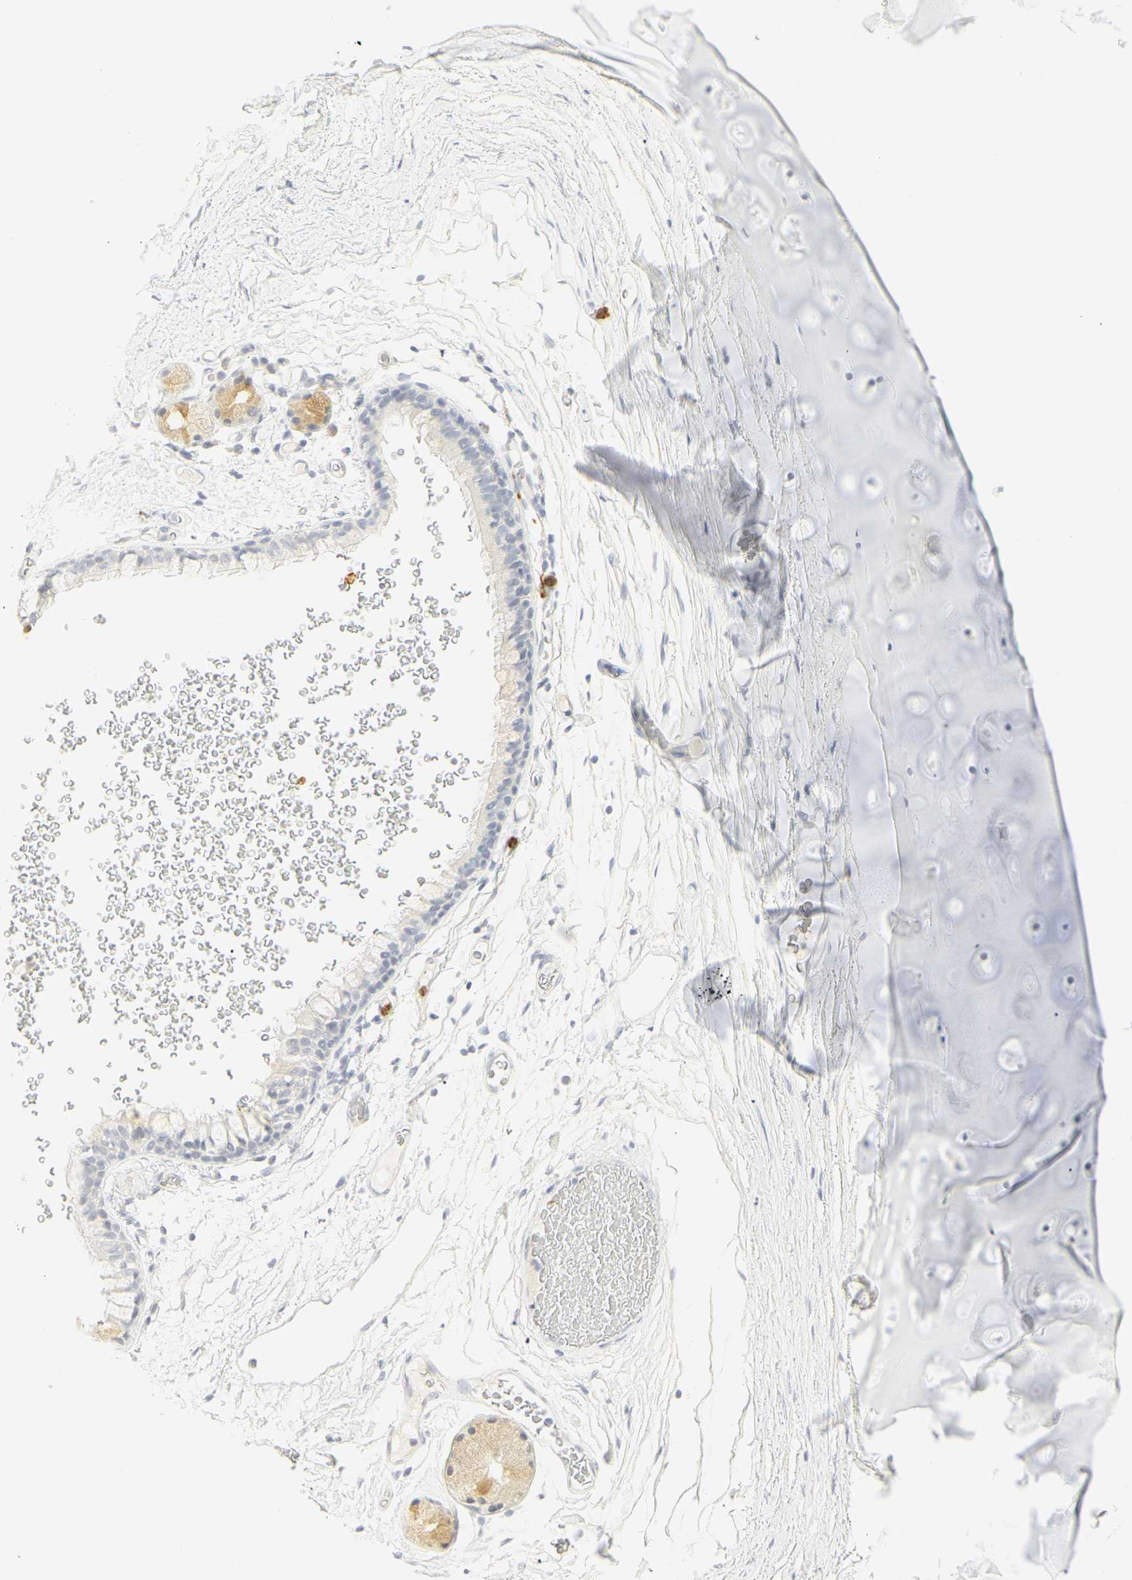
{"staining": {"intensity": "negative", "quantity": "none", "location": "none"}, "tissue": "adipose tissue", "cell_type": "Adipocytes", "image_type": "normal", "snomed": [{"axis": "morphology", "description": "Normal tissue, NOS"}, {"axis": "topography", "description": "Bronchus"}], "caption": "Immunohistochemical staining of normal adipose tissue exhibits no significant staining in adipocytes. (DAB (3,3'-diaminobenzidine) immunohistochemistry (IHC), high magnification).", "gene": "MPO", "patient": {"sex": "female", "age": 73}}